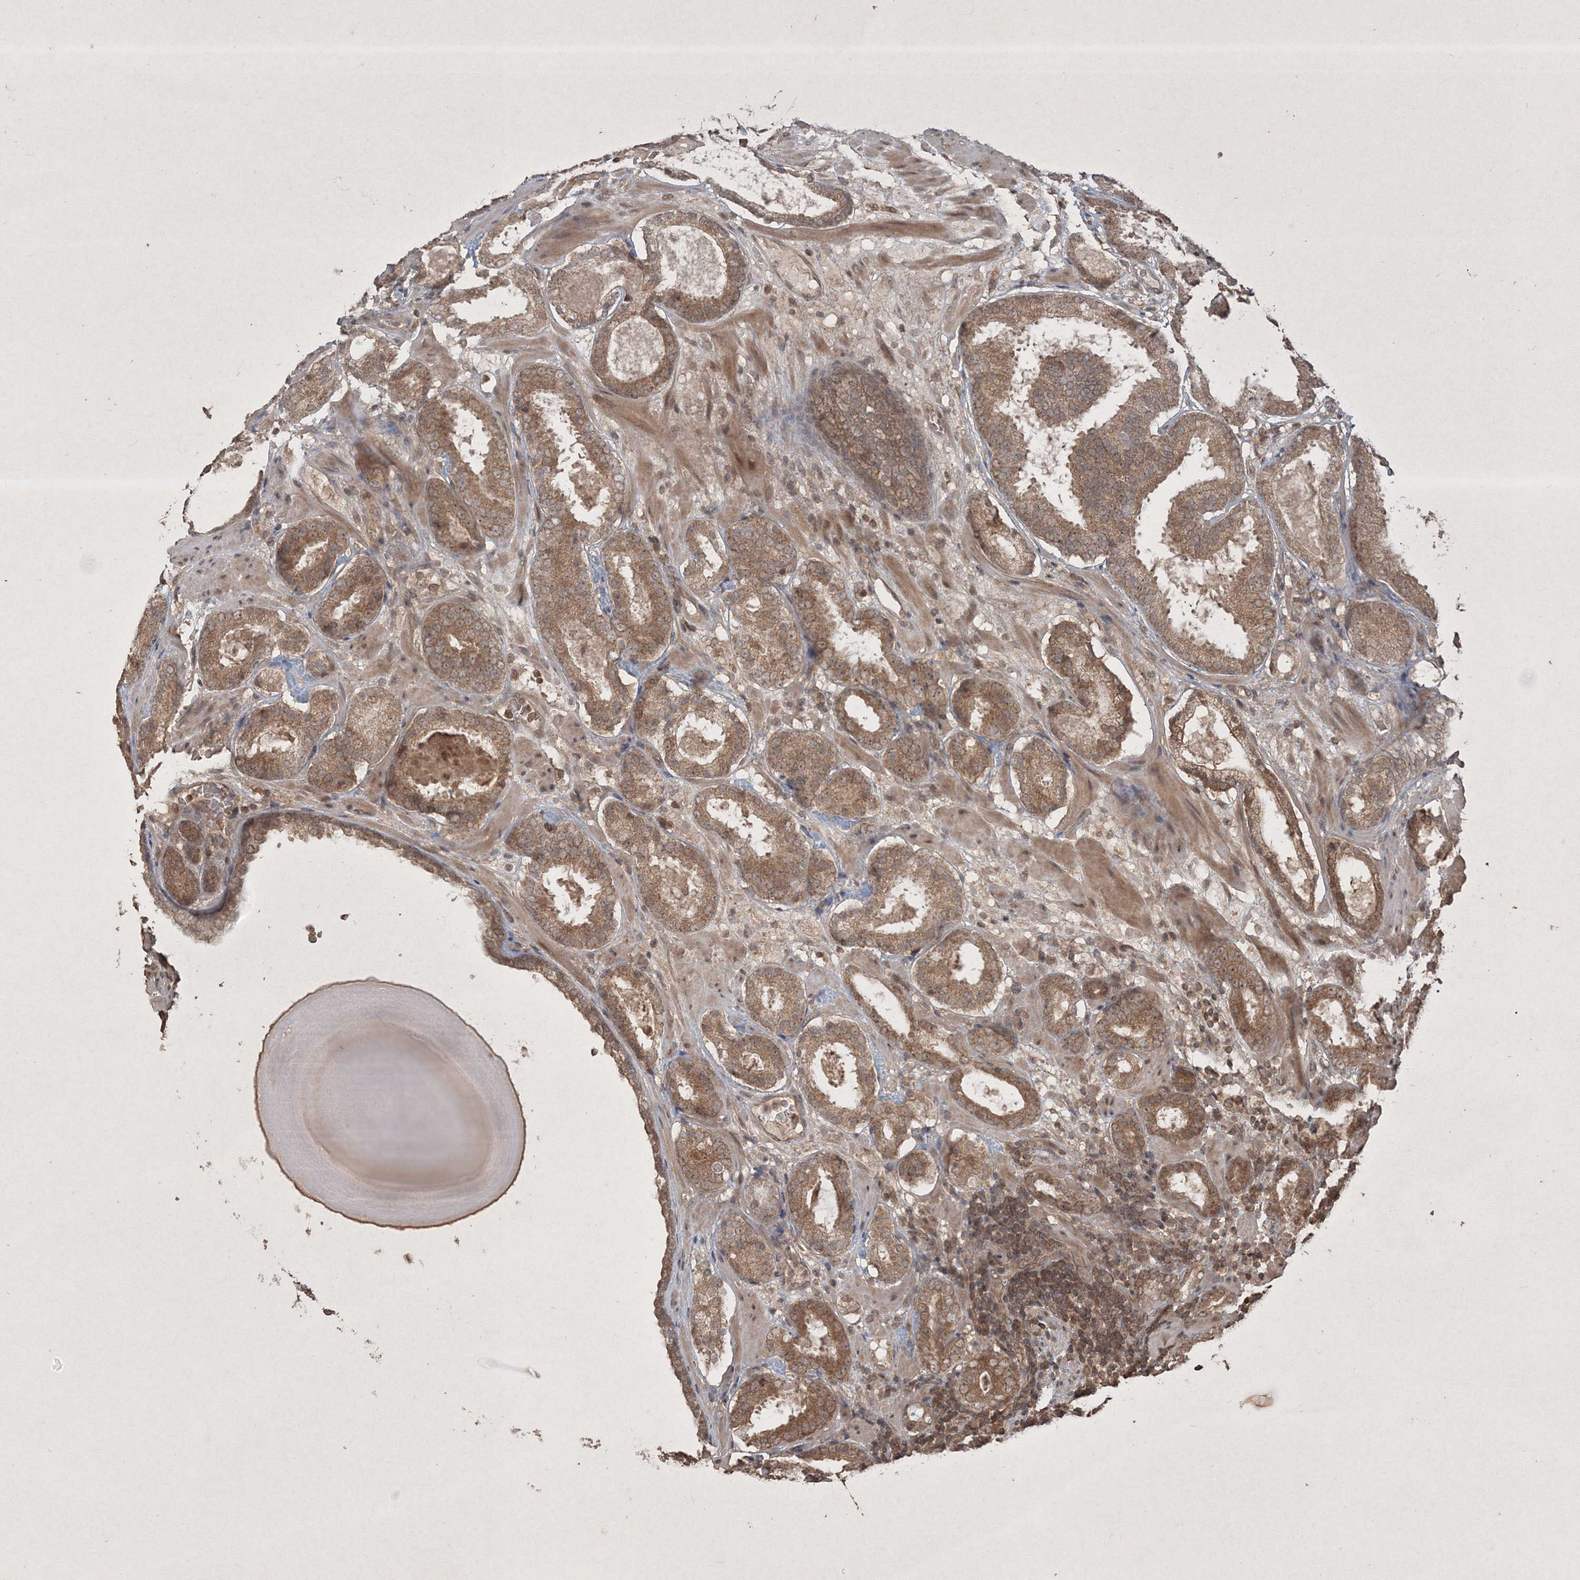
{"staining": {"intensity": "moderate", "quantity": ">75%", "location": "cytoplasmic/membranous"}, "tissue": "prostate cancer", "cell_type": "Tumor cells", "image_type": "cancer", "snomed": [{"axis": "morphology", "description": "Adenocarcinoma, Low grade"}, {"axis": "topography", "description": "Prostate"}], "caption": "This image displays IHC staining of prostate low-grade adenocarcinoma, with medium moderate cytoplasmic/membranous positivity in approximately >75% of tumor cells.", "gene": "PELI3", "patient": {"sex": "male", "age": 69}}